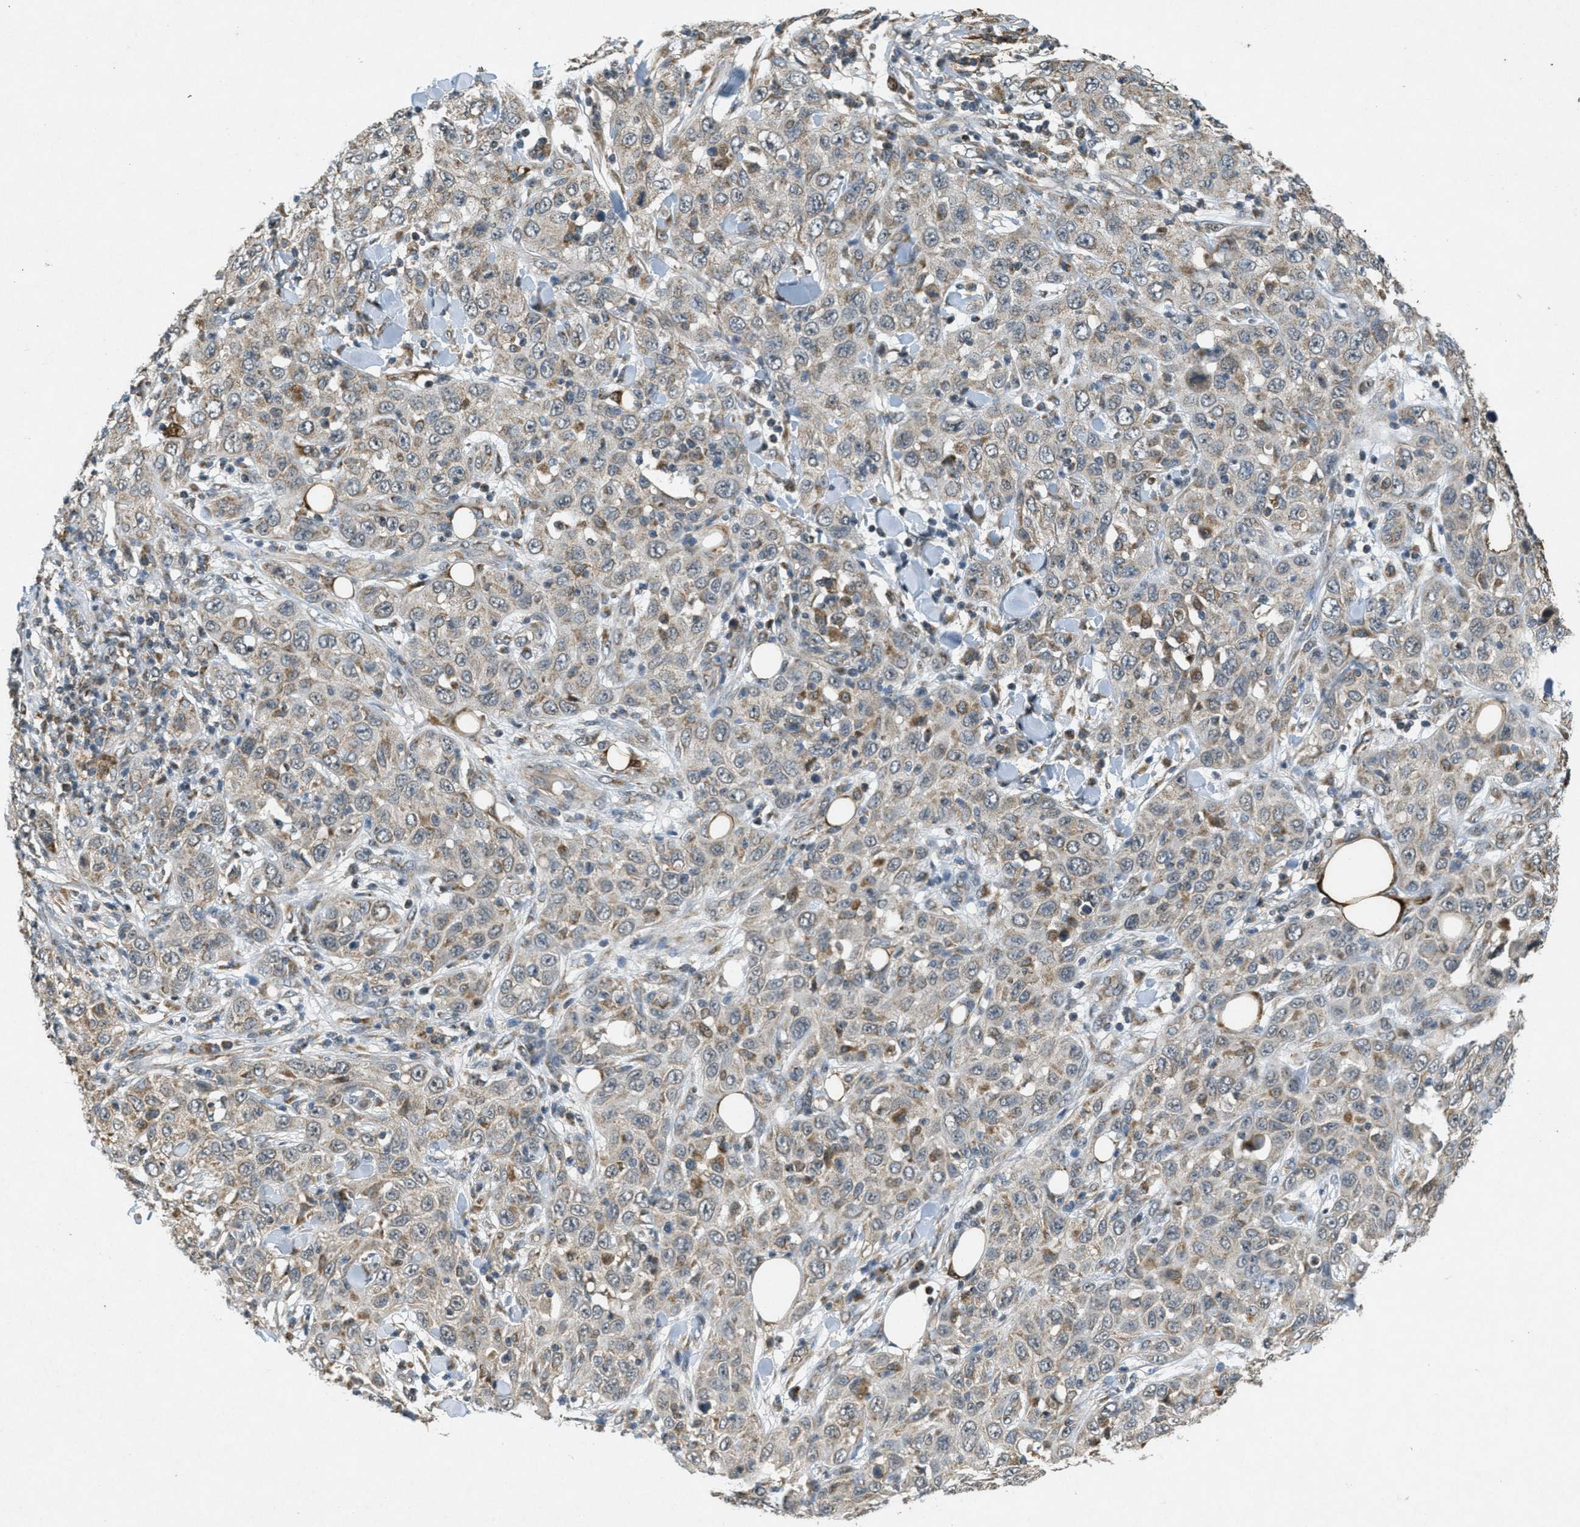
{"staining": {"intensity": "weak", "quantity": ">75%", "location": "cytoplasmic/membranous"}, "tissue": "skin cancer", "cell_type": "Tumor cells", "image_type": "cancer", "snomed": [{"axis": "morphology", "description": "Squamous cell carcinoma, NOS"}, {"axis": "topography", "description": "Skin"}], "caption": "Skin squamous cell carcinoma was stained to show a protein in brown. There is low levels of weak cytoplasmic/membranous staining in approximately >75% of tumor cells.", "gene": "PPP1R15A", "patient": {"sex": "female", "age": 88}}